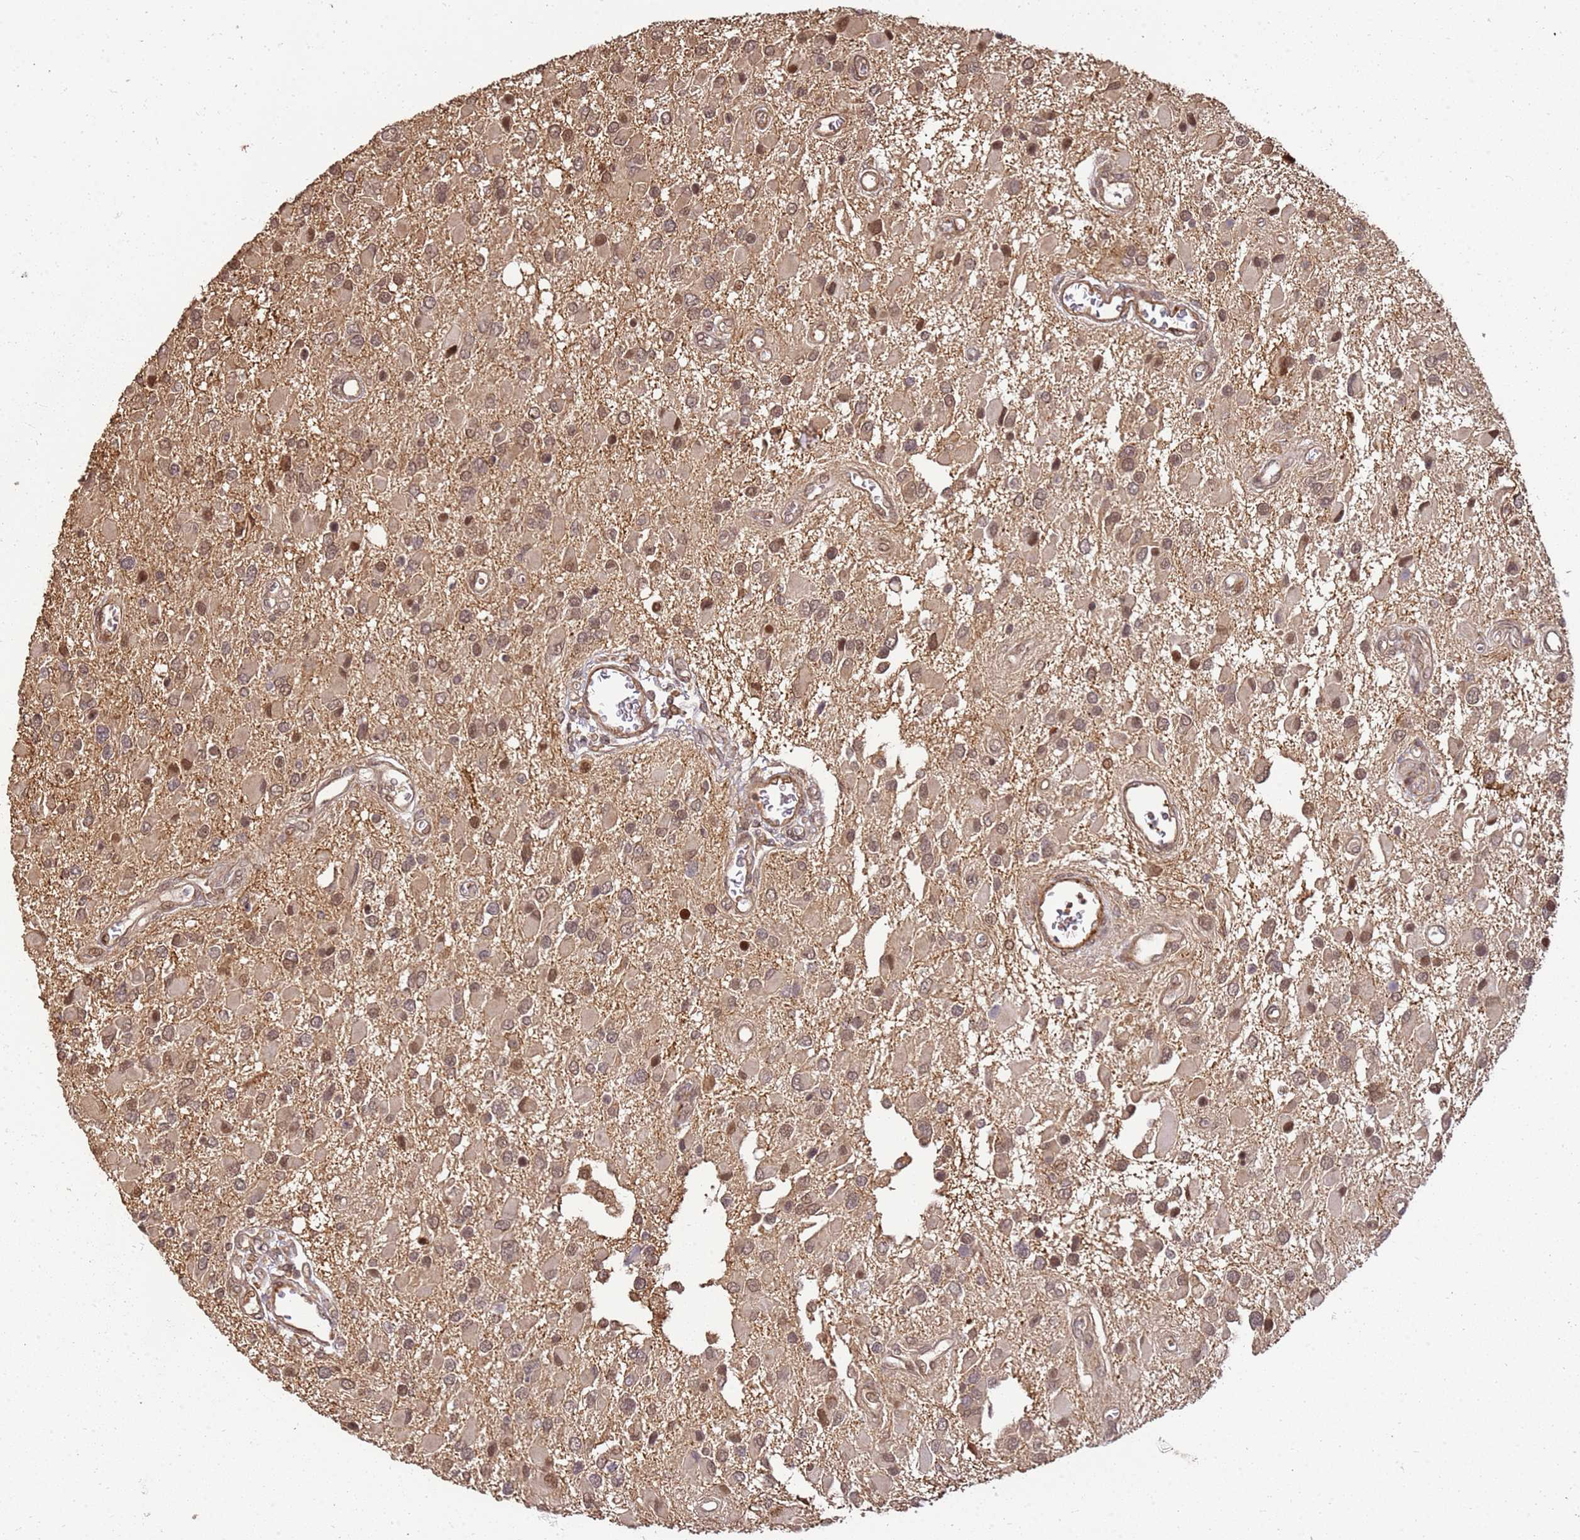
{"staining": {"intensity": "moderate", "quantity": ">75%", "location": "nuclear"}, "tissue": "glioma", "cell_type": "Tumor cells", "image_type": "cancer", "snomed": [{"axis": "morphology", "description": "Glioma, malignant, High grade"}, {"axis": "topography", "description": "Brain"}], "caption": "Human malignant glioma (high-grade) stained for a protein (brown) shows moderate nuclear positive positivity in about >75% of tumor cells.", "gene": "ST18", "patient": {"sex": "male", "age": 53}}